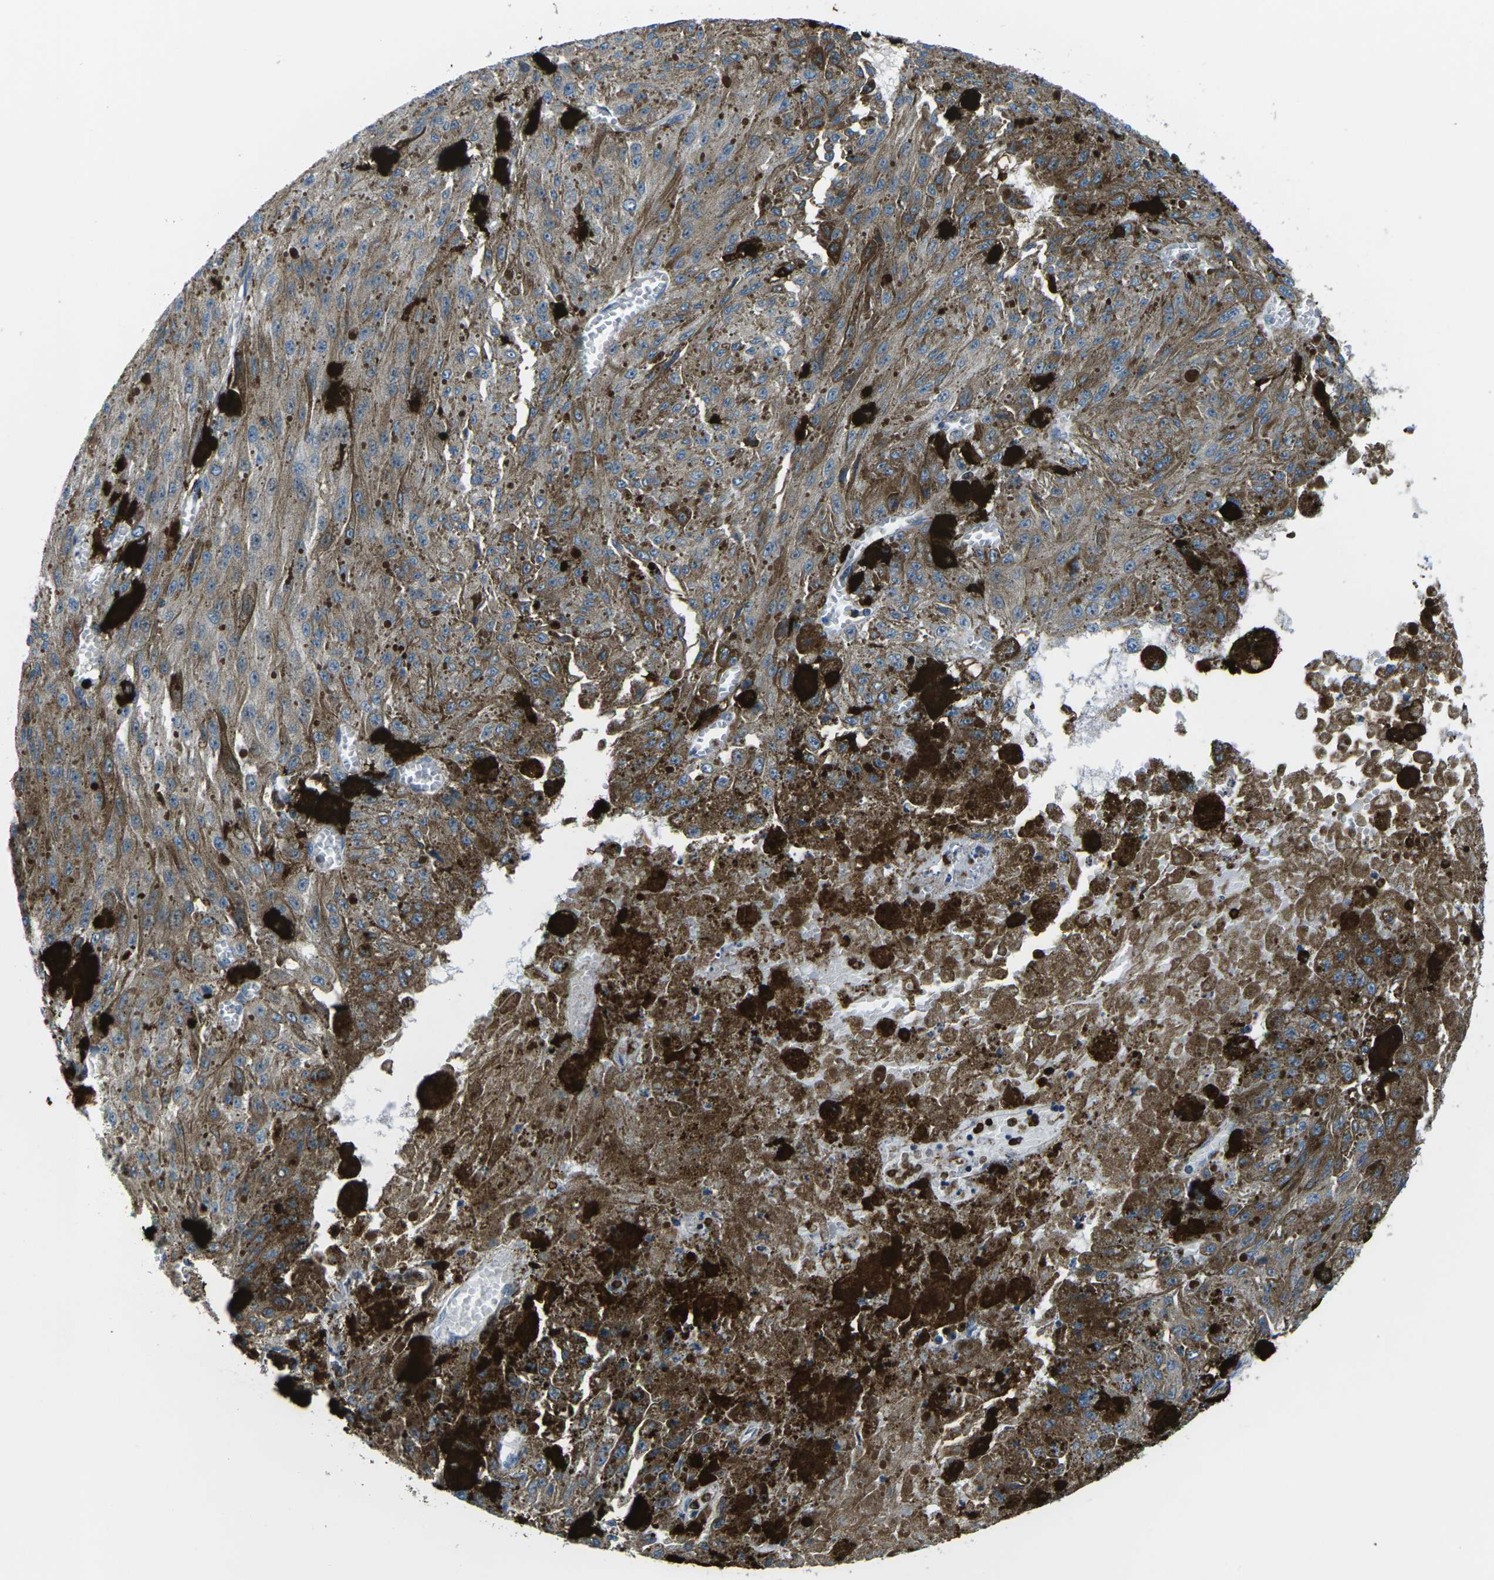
{"staining": {"intensity": "moderate", "quantity": "25%-75%", "location": "cytoplasmic/membranous"}, "tissue": "melanoma", "cell_type": "Tumor cells", "image_type": "cancer", "snomed": [{"axis": "morphology", "description": "Malignant melanoma, NOS"}, {"axis": "topography", "description": "Other"}], "caption": "Immunohistochemistry (IHC) (DAB) staining of melanoma exhibits moderate cytoplasmic/membranous protein expression in approximately 25%-75% of tumor cells. Nuclei are stained in blue.", "gene": "PTPN1", "patient": {"sex": "male", "age": 79}}